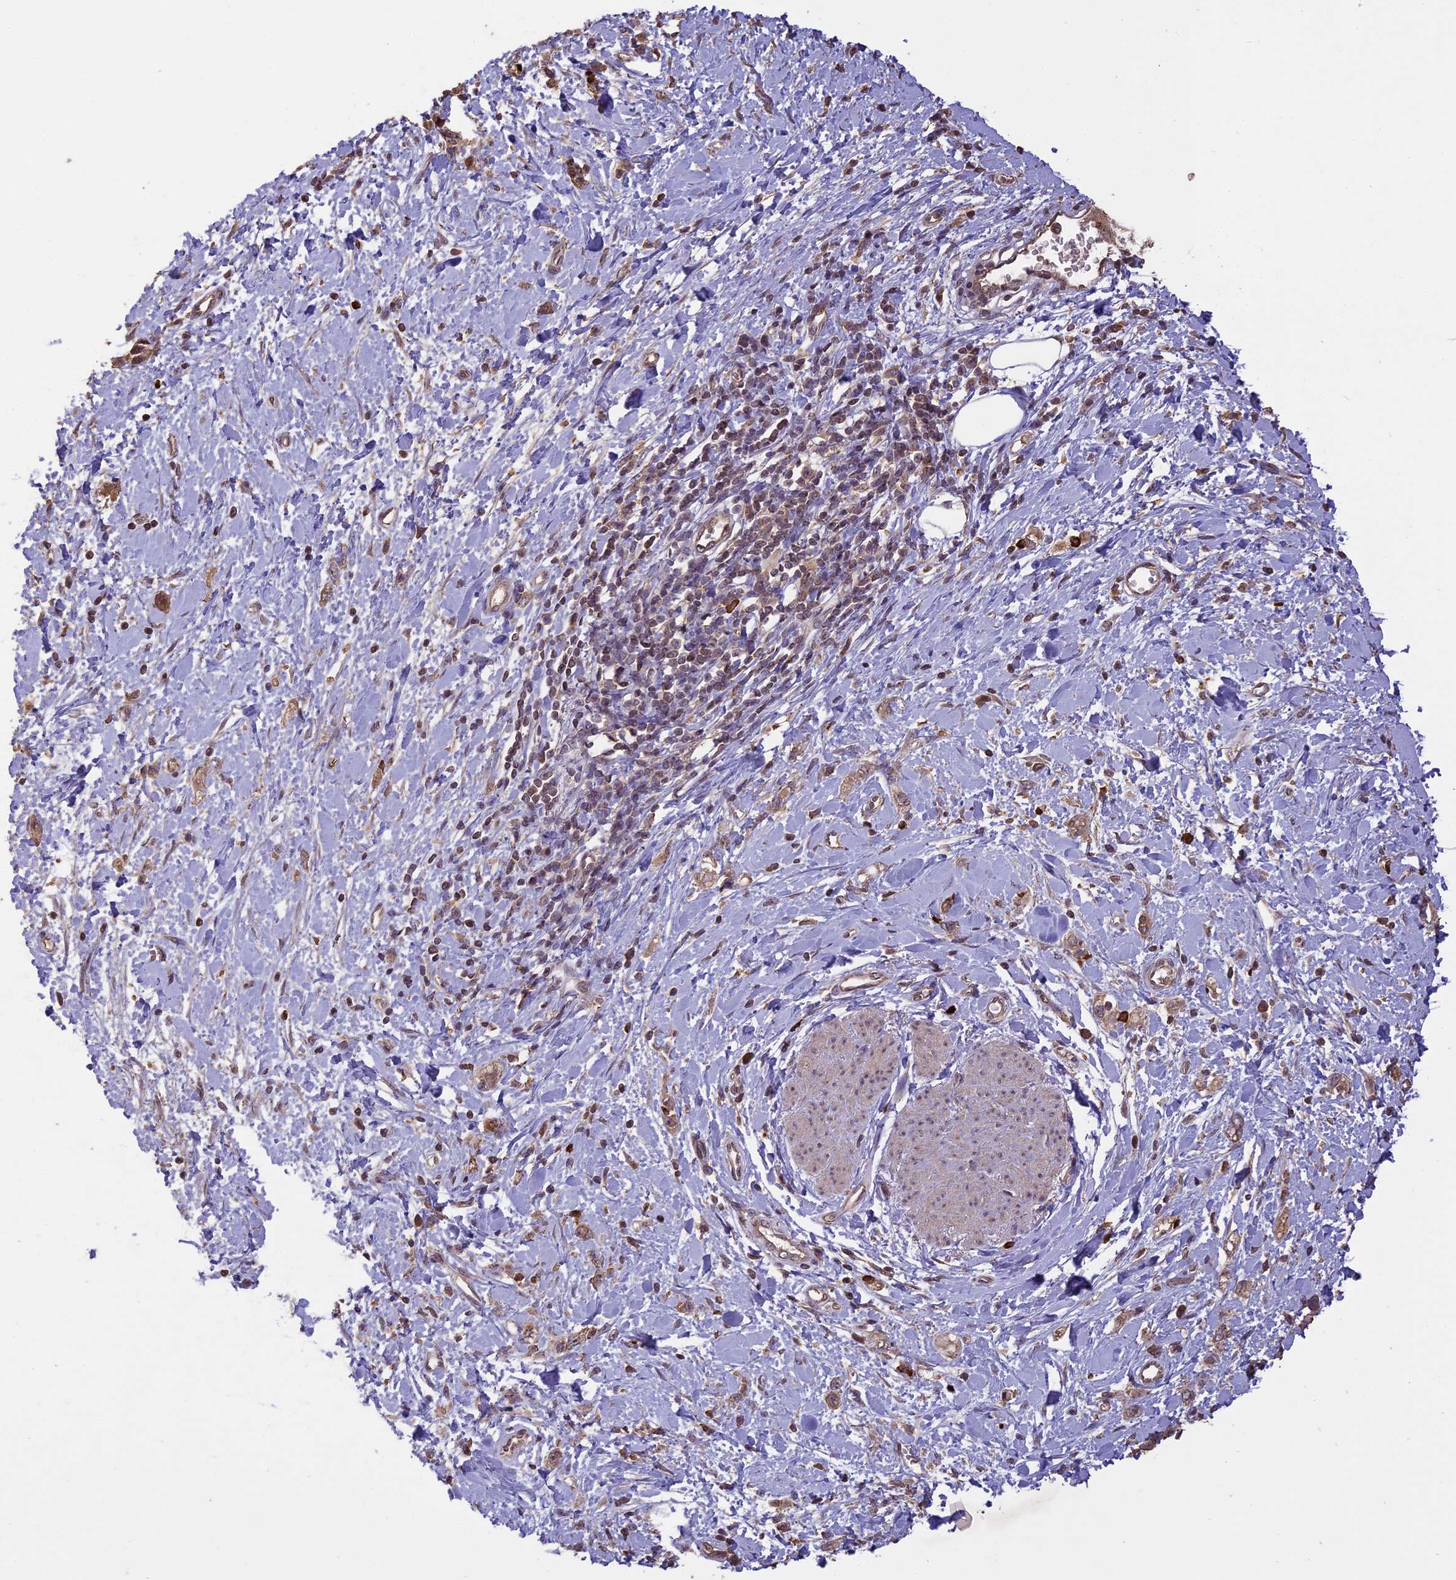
{"staining": {"intensity": "moderate", "quantity": ">75%", "location": "cytoplasmic/membranous"}, "tissue": "stomach cancer", "cell_type": "Tumor cells", "image_type": "cancer", "snomed": [{"axis": "morphology", "description": "Adenocarcinoma, NOS"}, {"axis": "topography", "description": "Stomach"}], "caption": "This histopathology image exhibits immunohistochemistry staining of stomach adenocarcinoma, with medium moderate cytoplasmic/membranous positivity in about >75% of tumor cells.", "gene": "TIGD7", "patient": {"sex": "female", "age": 76}}